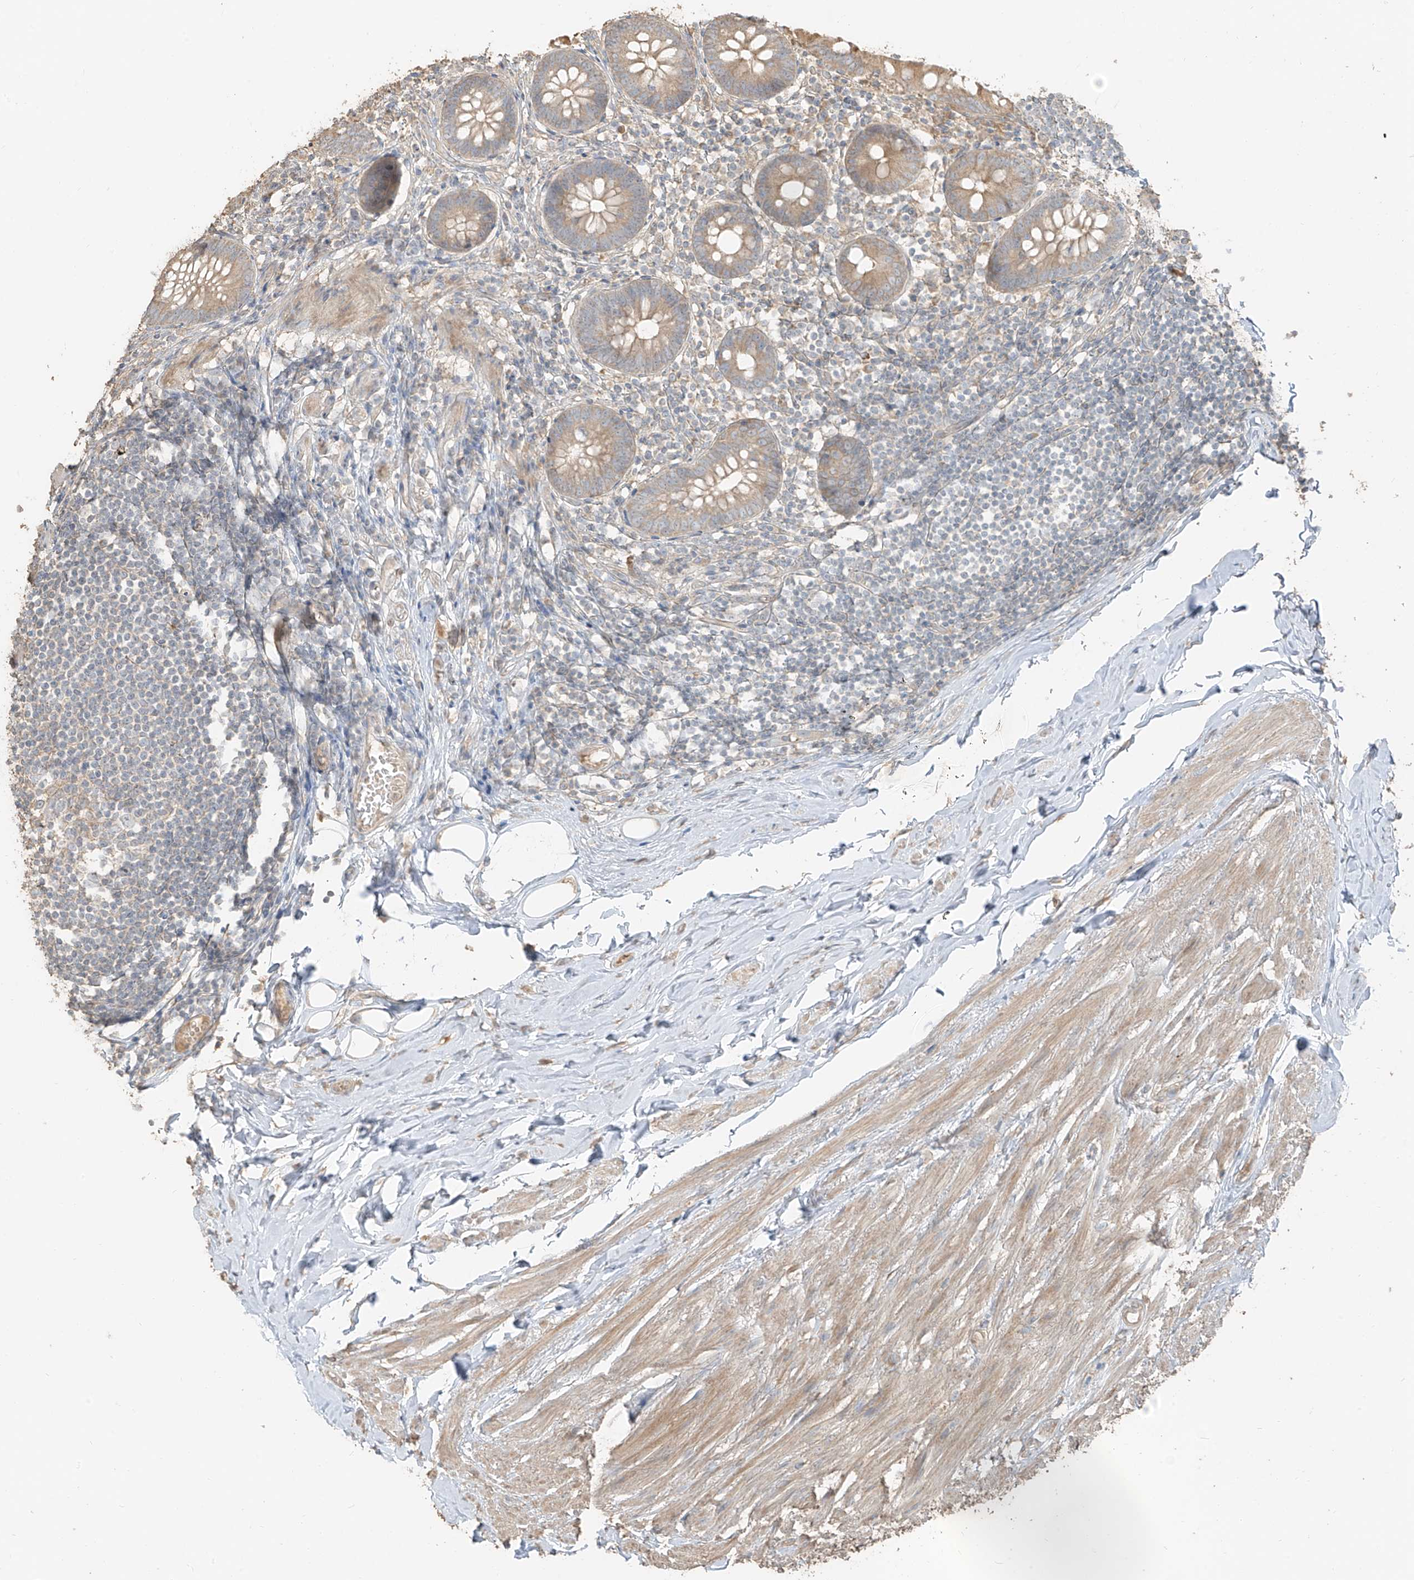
{"staining": {"intensity": "moderate", "quantity": ">75%", "location": "cytoplasmic/membranous"}, "tissue": "appendix", "cell_type": "Glandular cells", "image_type": "normal", "snomed": [{"axis": "morphology", "description": "Normal tissue, NOS"}, {"axis": "topography", "description": "Appendix"}], "caption": "Immunohistochemistry (DAB (3,3'-diaminobenzidine)) staining of benign human appendix demonstrates moderate cytoplasmic/membranous protein positivity in about >75% of glandular cells.", "gene": "RFTN2", "patient": {"sex": "female", "age": 62}}